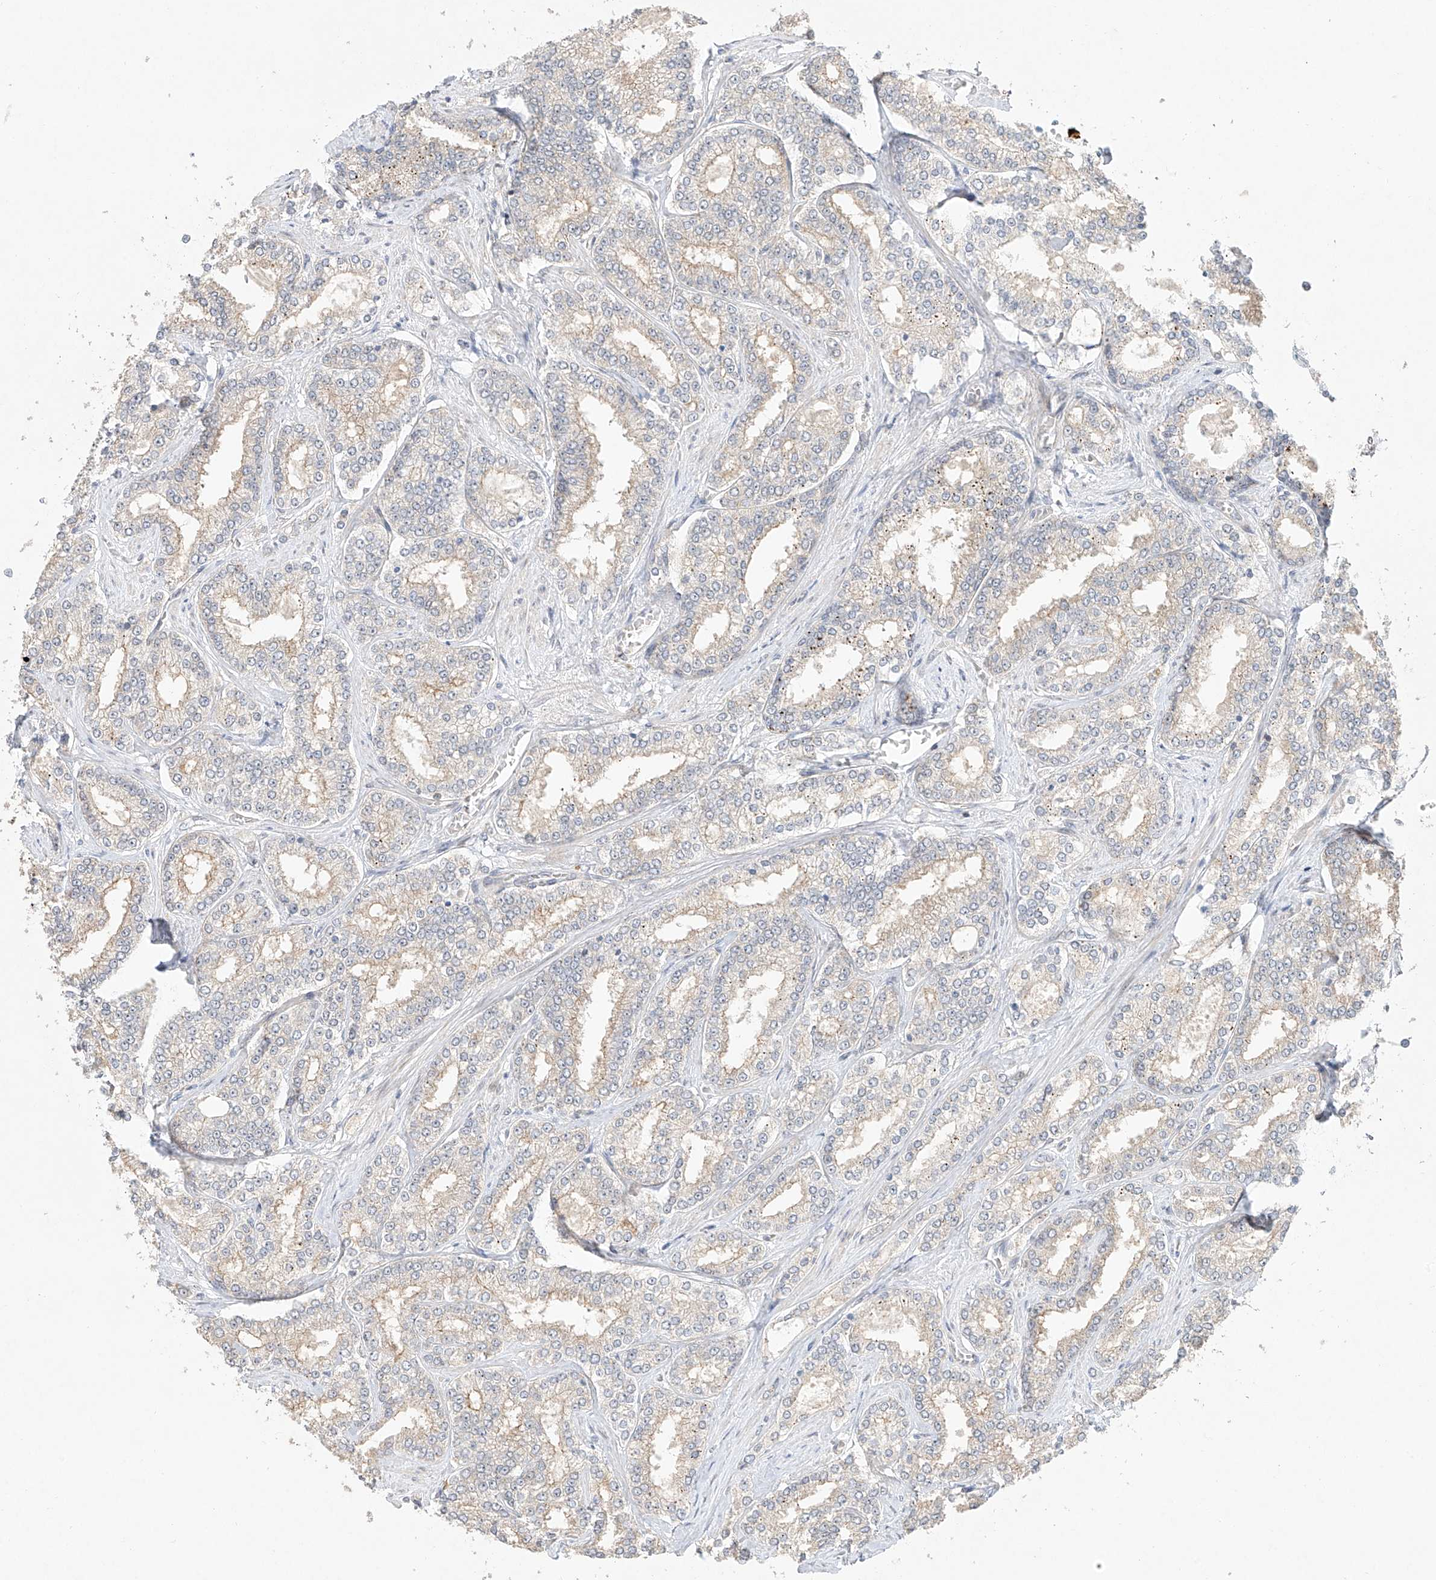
{"staining": {"intensity": "weak", "quantity": "25%-75%", "location": "cytoplasmic/membranous"}, "tissue": "prostate cancer", "cell_type": "Tumor cells", "image_type": "cancer", "snomed": [{"axis": "morphology", "description": "Normal tissue, NOS"}, {"axis": "morphology", "description": "Adenocarcinoma, High grade"}, {"axis": "topography", "description": "Prostate"}], "caption": "Immunohistochemistry photomicrograph of prostate cancer (adenocarcinoma (high-grade)) stained for a protein (brown), which demonstrates low levels of weak cytoplasmic/membranous expression in approximately 25%-75% of tumor cells.", "gene": "TASP1", "patient": {"sex": "male", "age": 83}}